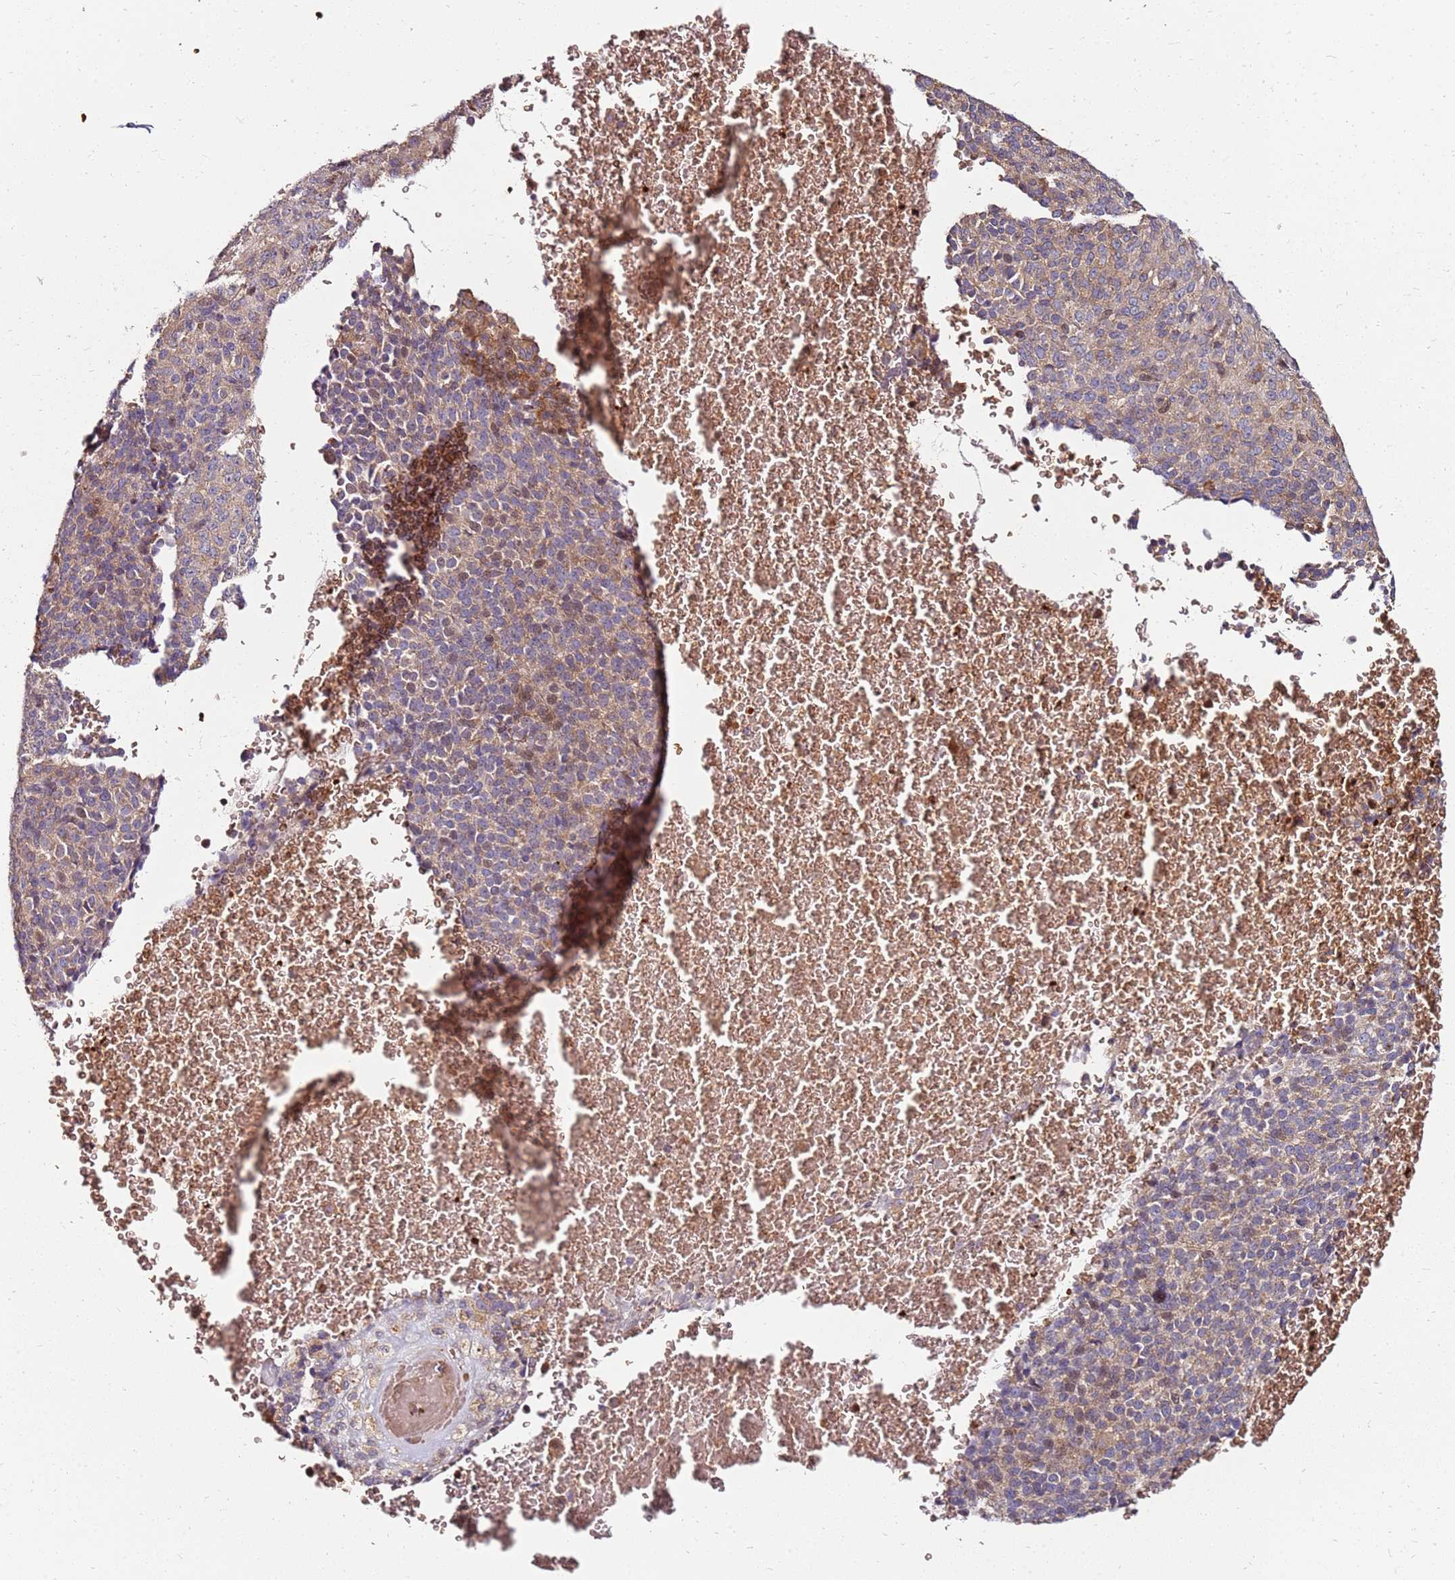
{"staining": {"intensity": "weak", "quantity": "25%-75%", "location": "cytoplasmic/membranous,nuclear"}, "tissue": "melanoma", "cell_type": "Tumor cells", "image_type": "cancer", "snomed": [{"axis": "morphology", "description": "Malignant melanoma, Metastatic site"}, {"axis": "topography", "description": "Brain"}], "caption": "Protein staining of malignant melanoma (metastatic site) tissue exhibits weak cytoplasmic/membranous and nuclear expression in approximately 25%-75% of tumor cells.", "gene": "RNF11", "patient": {"sex": "female", "age": 56}}